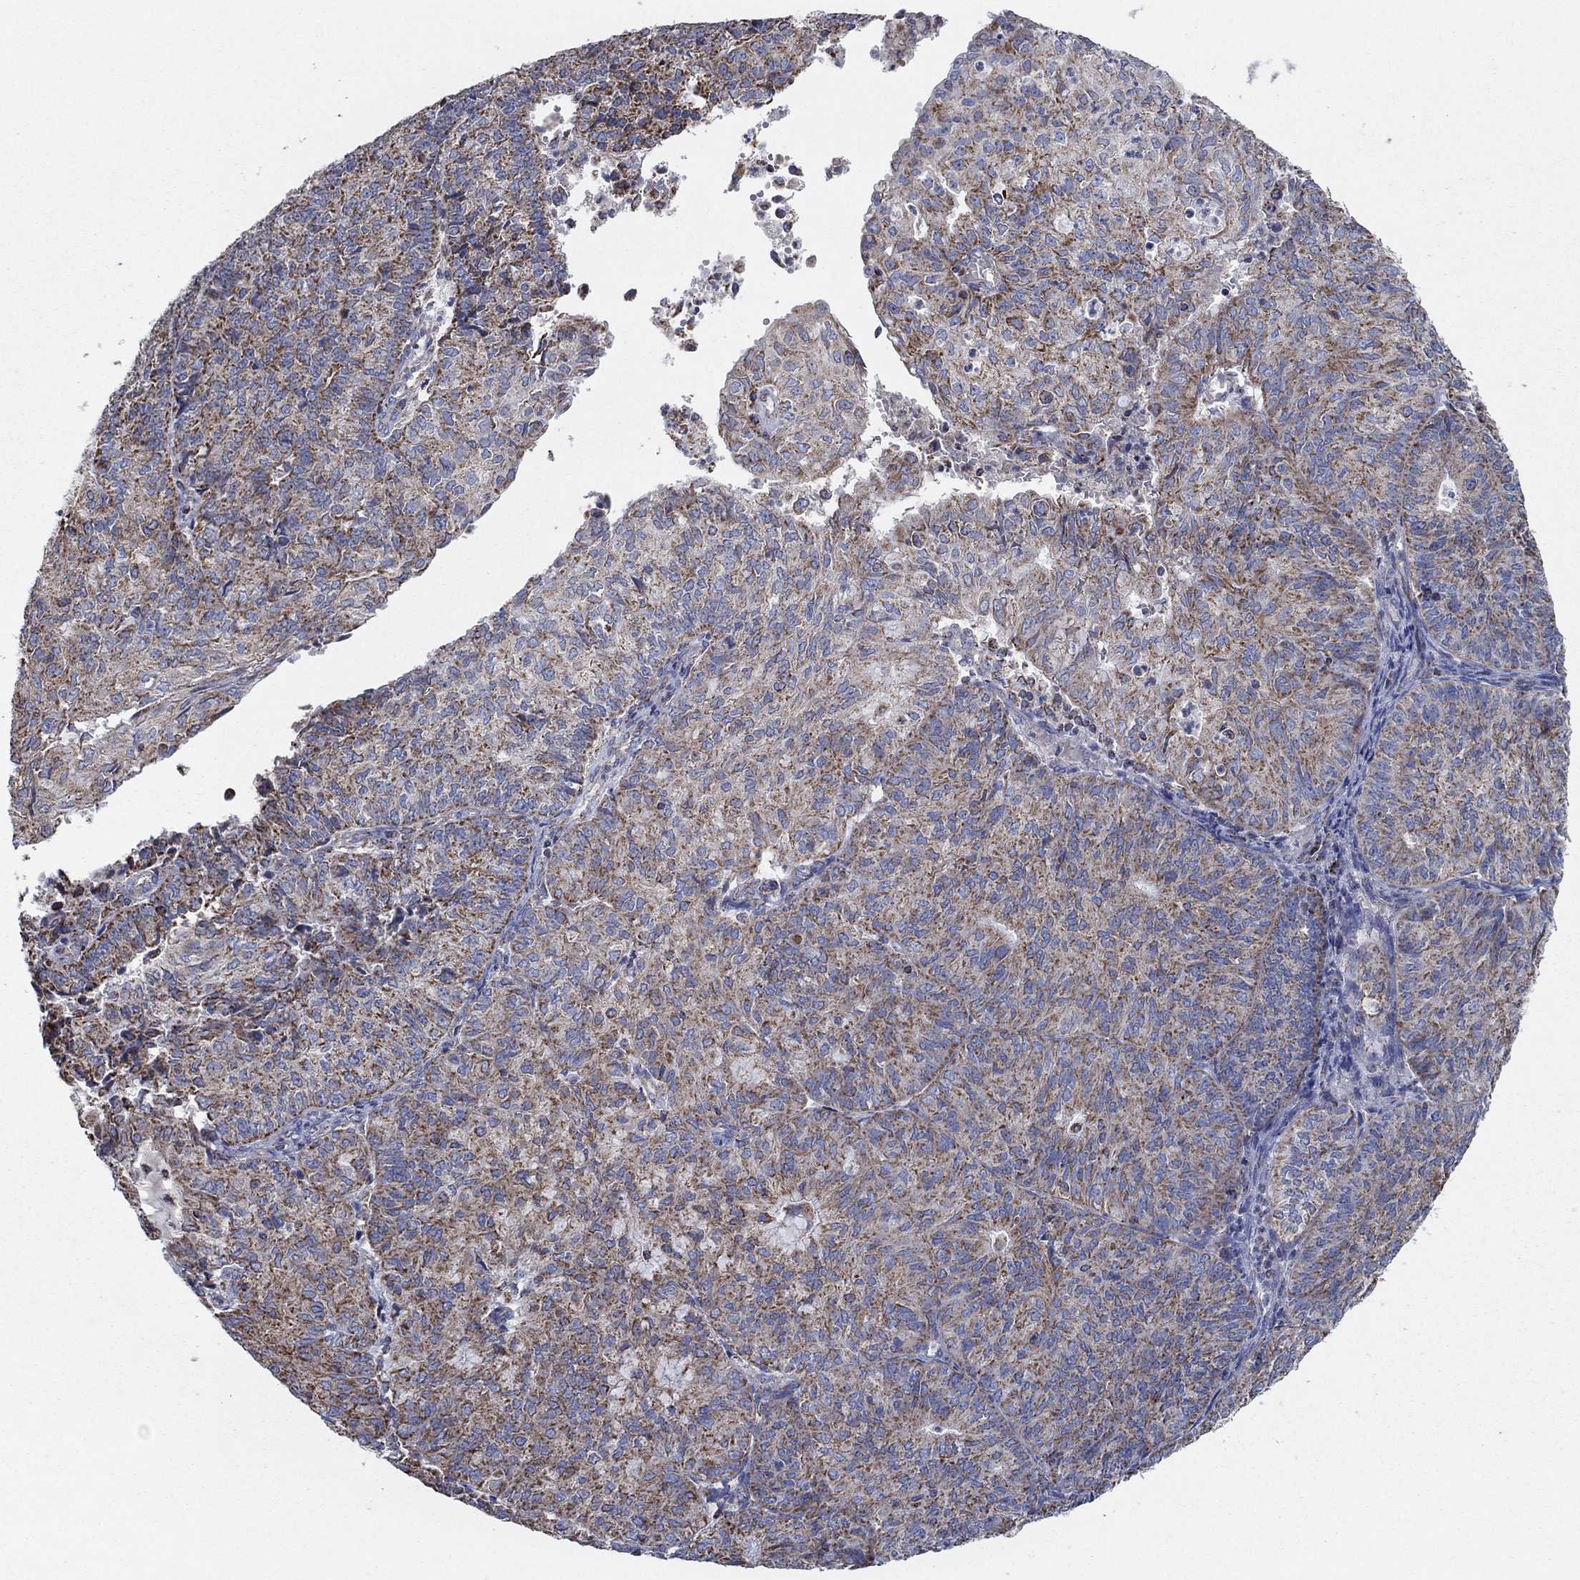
{"staining": {"intensity": "strong", "quantity": "25%-75%", "location": "cytoplasmic/membranous"}, "tissue": "endometrial cancer", "cell_type": "Tumor cells", "image_type": "cancer", "snomed": [{"axis": "morphology", "description": "Adenocarcinoma, NOS"}, {"axis": "topography", "description": "Endometrium"}], "caption": "This histopathology image displays IHC staining of adenocarcinoma (endometrial), with high strong cytoplasmic/membranous staining in about 25%-75% of tumor cells.", "gene": "C9orf85", "patient": {"sex": "female", "age": 82}}